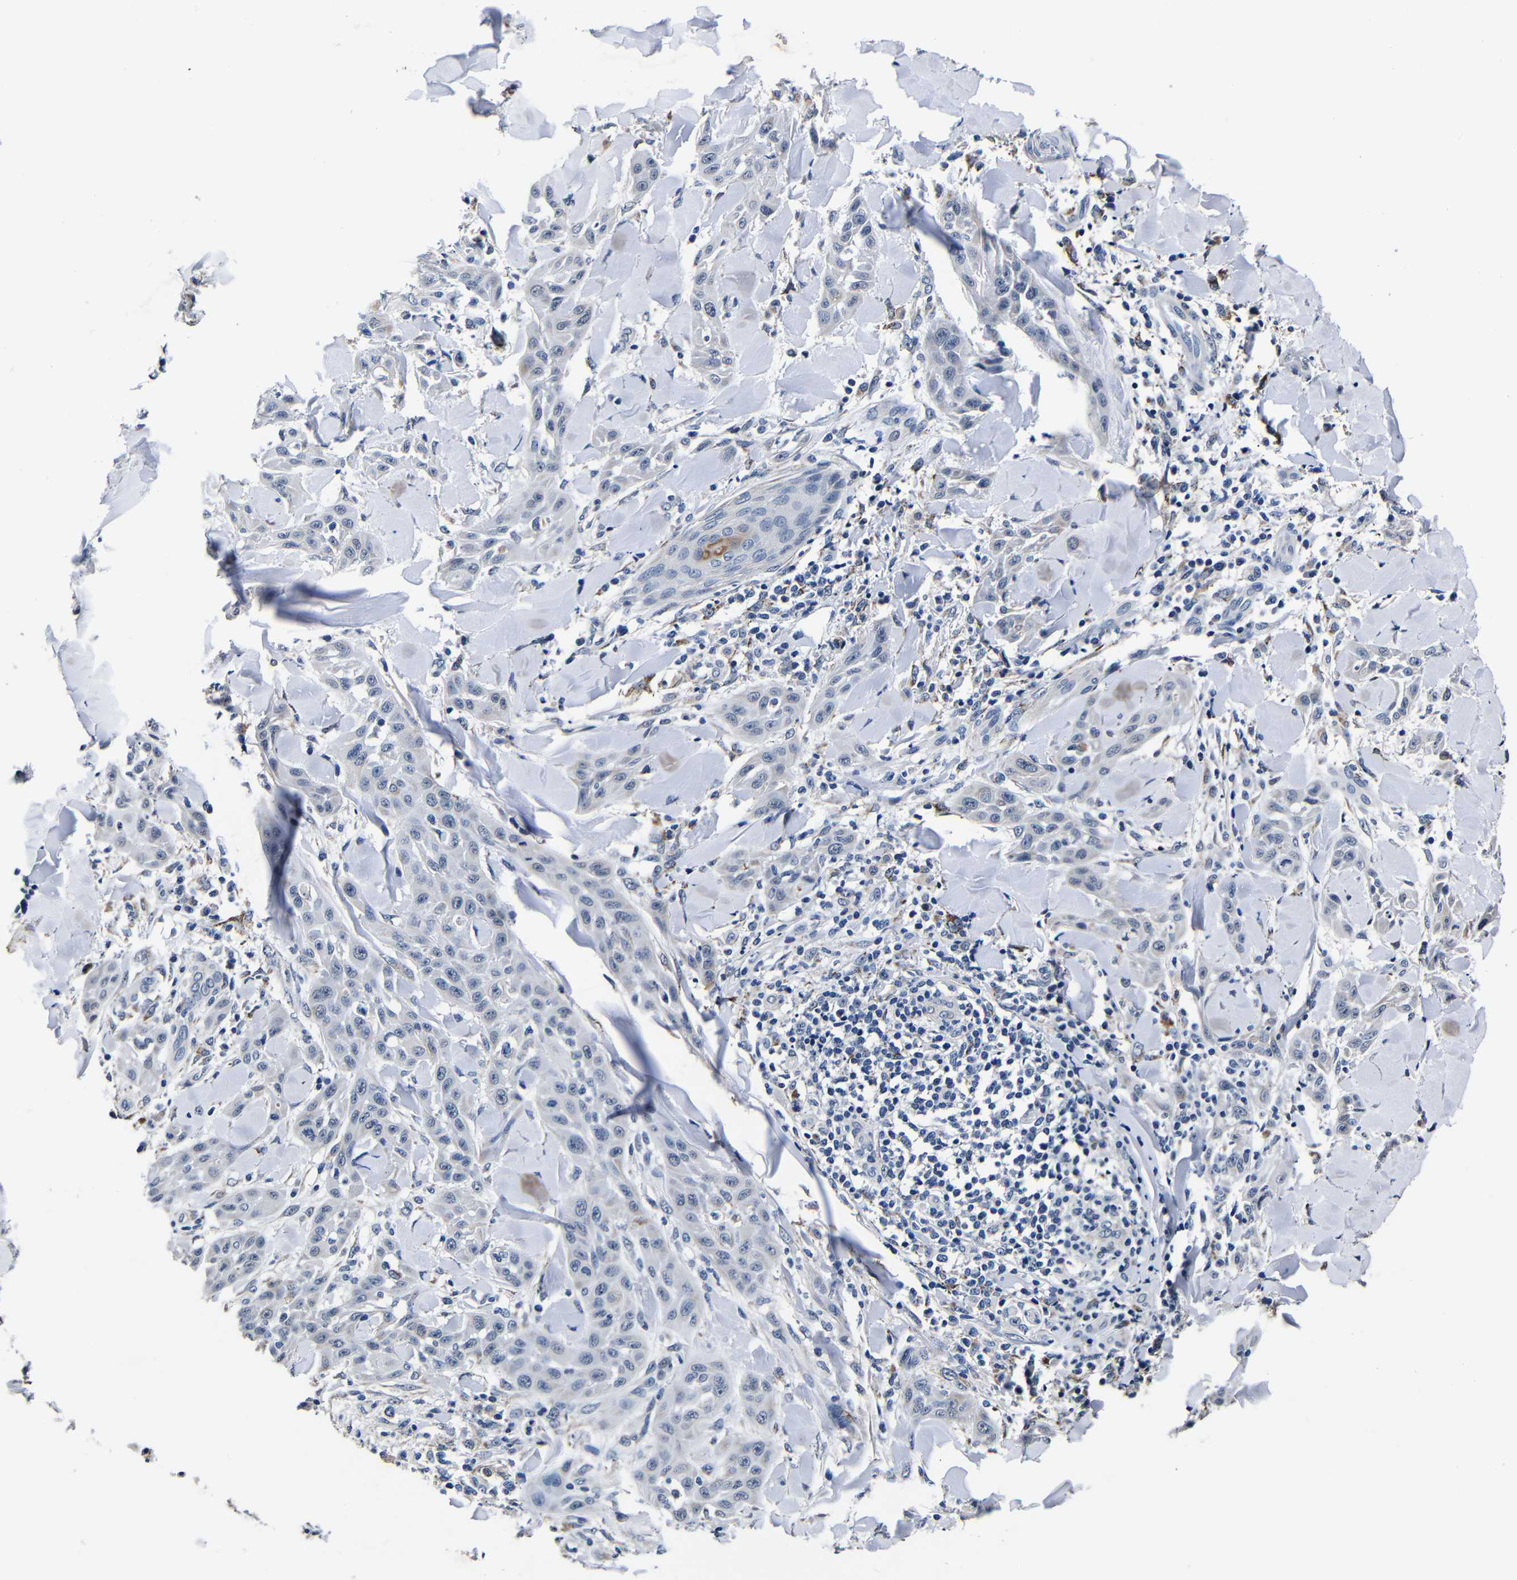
{"staining": {"intensity": "negative", "quantity": "none", "location": "none"}, "tissue": "skin cancer", "cell_type": "Tumor cells", "image_type": "cancer", "snomed": [{"axis": "morphology", "description": "Squamous cell carcinoma, NOS"}, {"axis": "topography", "description": "Skin"}], "caption": "Tumor cells show no significant protein staining in skin cancer (squamous cell carcinoma). (DAB (3,3'-diaminobenzidine) IHC visualized using brightfield microscopy, high magnification).", "gene": "DEPP1", "patient": {"sex": "male", "age": 24}}